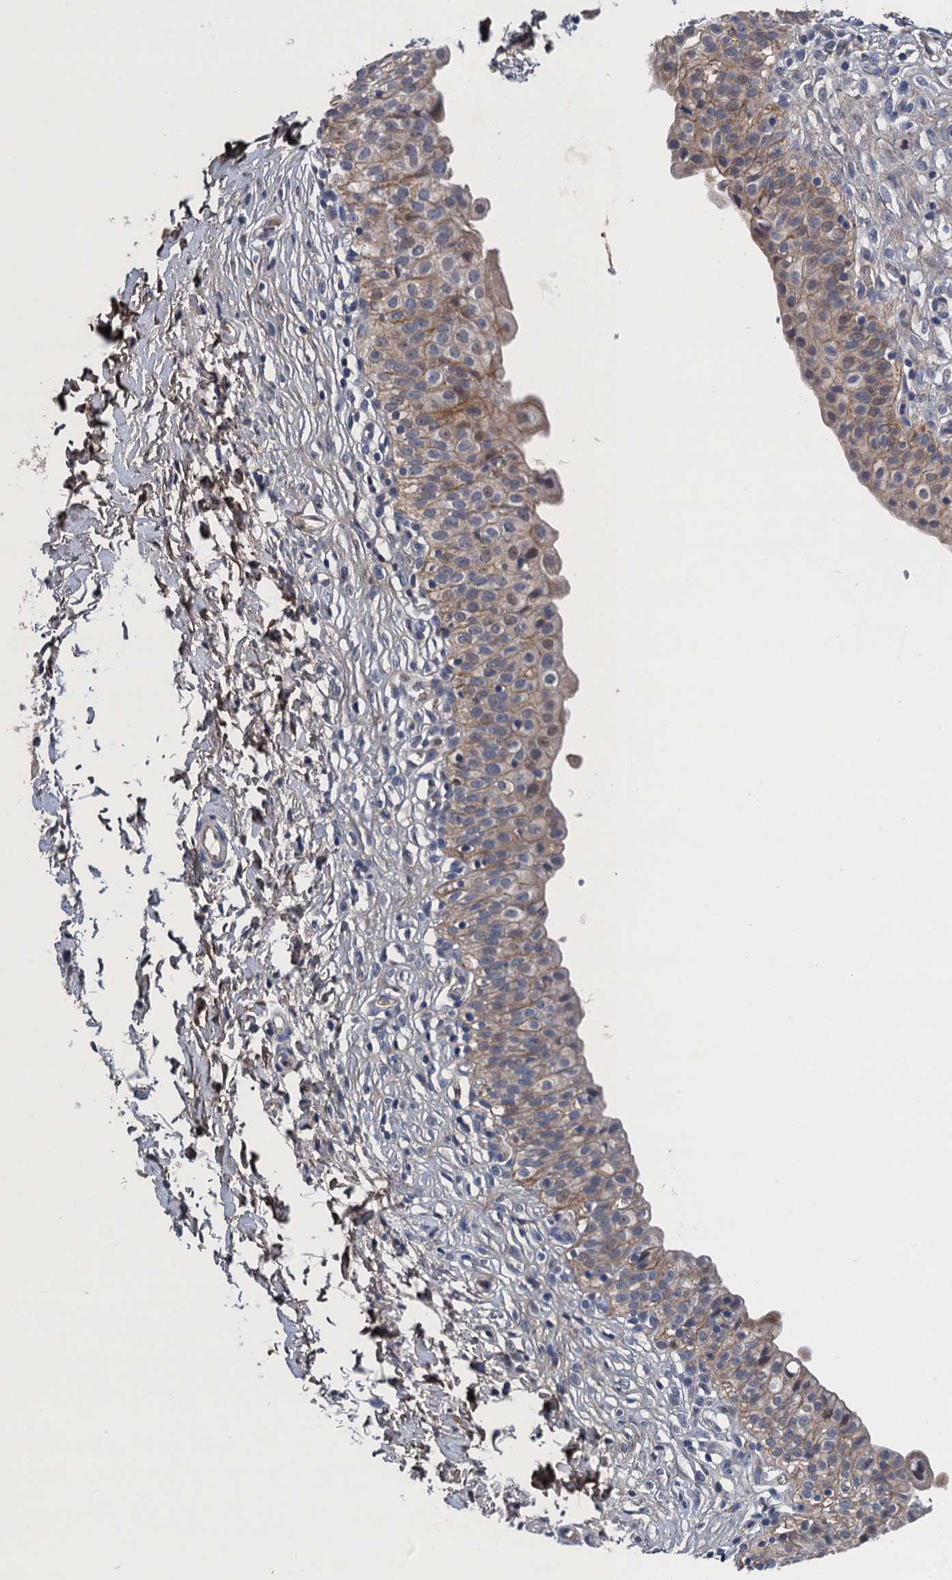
{"staining": {"intensity": "moderate", "quantity": "25%-75%", "location": "cytoplasmic/membranous,nuclear"}, "tissue": "urinary bladder", "cell_type": "Urothelial cells", "image_type": "normal", "snomed": [{"axis": "morphology", "description": "Normal tissue, NOS"}, {"axis": "topography", "description": "Urinary bladder"}], "caption": "A brown stain highlights moderate cytoplasmic/membranous,nuclear staining of a protein in urothelial cells of unremarkable urinary bladder. The staining was performed using DAB (3,3'-diaminobenzidine), with brown indicating positive protein expression. Nuclei are stained blue with hematoxylin.", "gene": "TRAF7", "patient": {"sex": "male", "age": 55}}